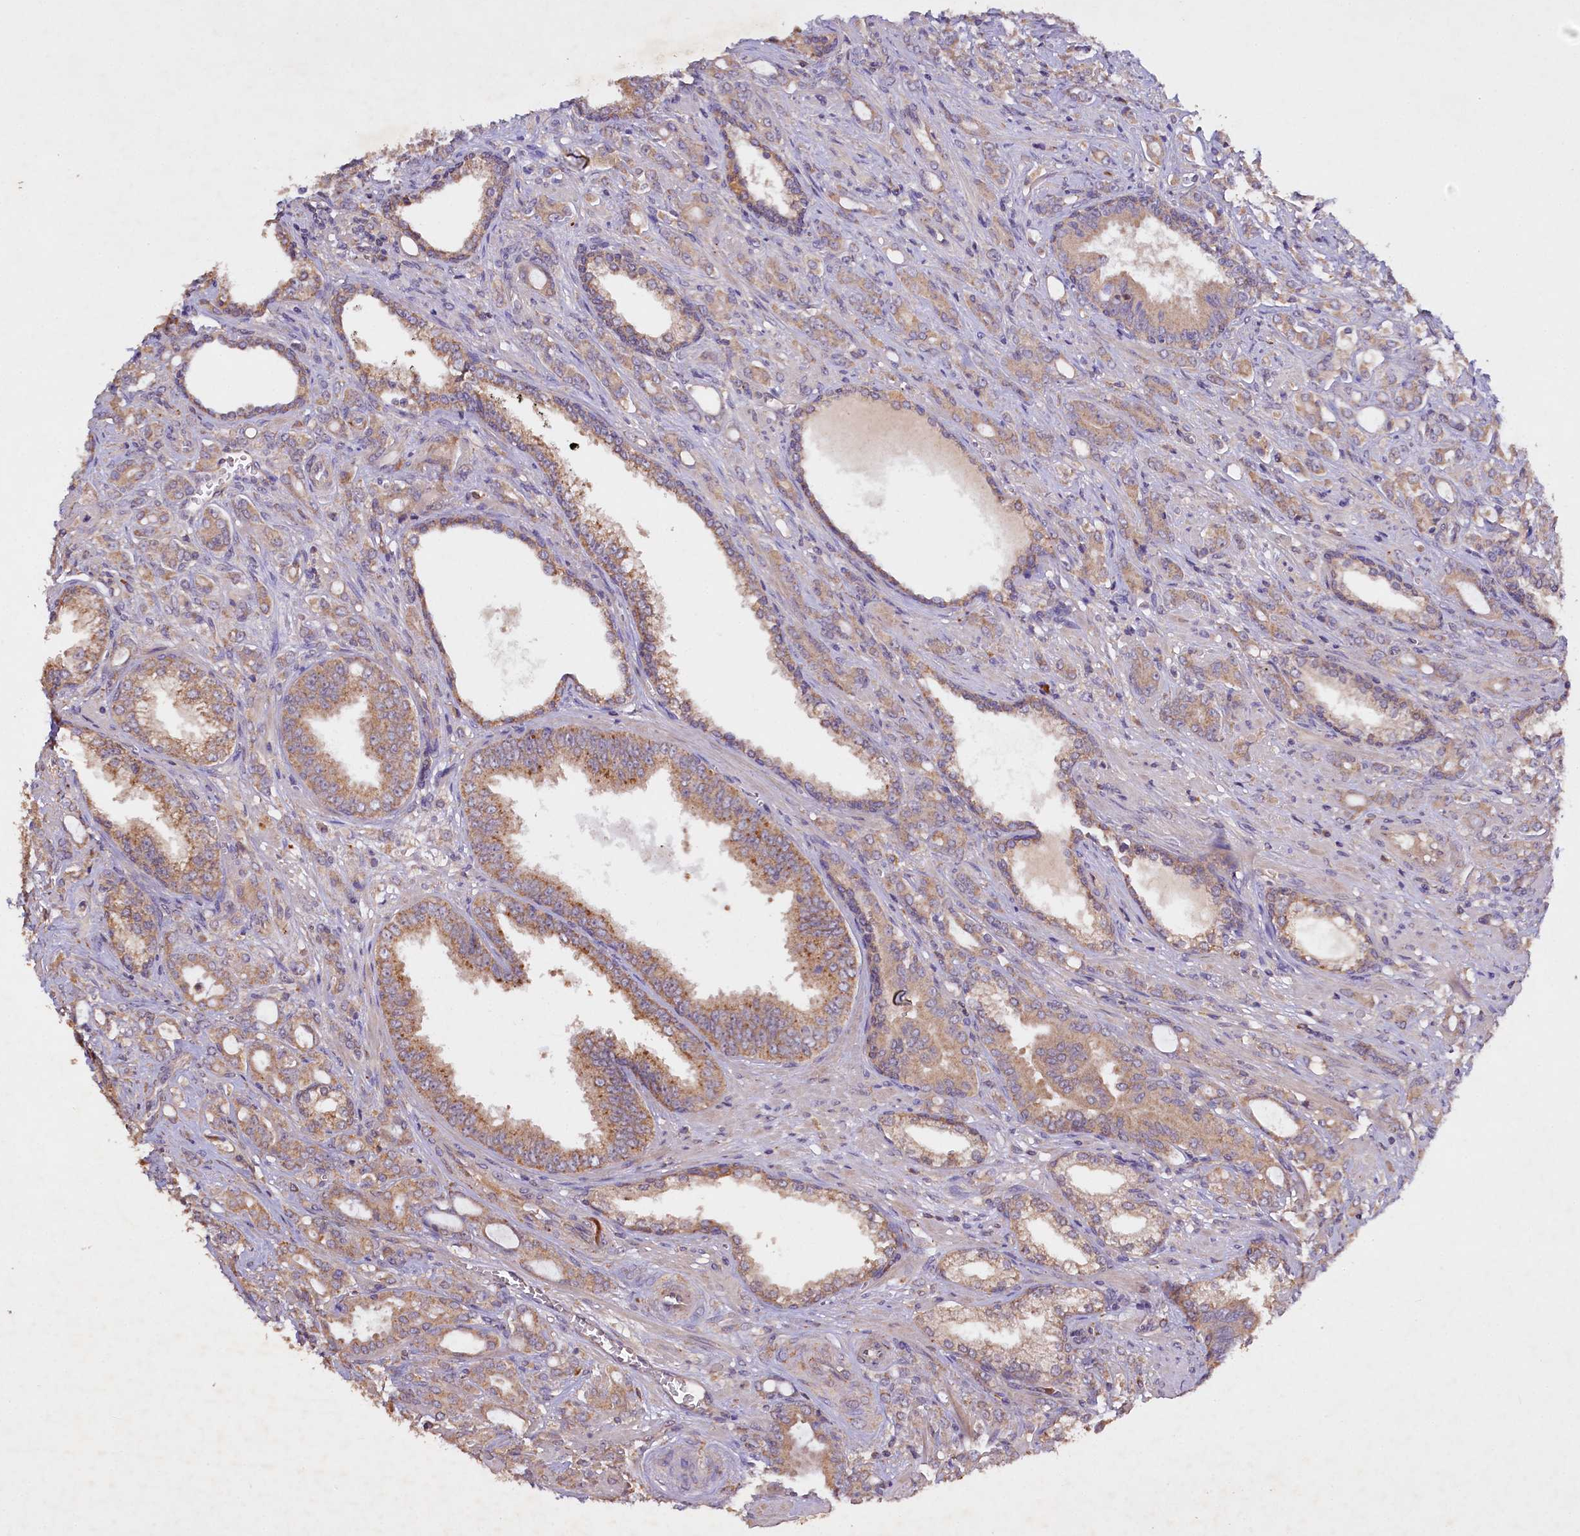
{"staining": {"intensity": "weak", "quantity": ">75%", "location": "cytoplasmic/membranous"}, "tissue": "prostate cancer", "cell_type": "Tumor cells", "image_type": "cancer", "snomed": [{"axis": "morphology", "description": "Adenocarcinoma, High grade"}, {"axis": "topography", "description": "Prostate"}], "caption": "Tumor cells show low levels of weak cytoplasmic/membranous expression in about >75% of cells in human prostate cancer (high-grade adenocarcinoma).", "gene": "ETFBKMT", "patient": {"sex": "male", "age": 72}}